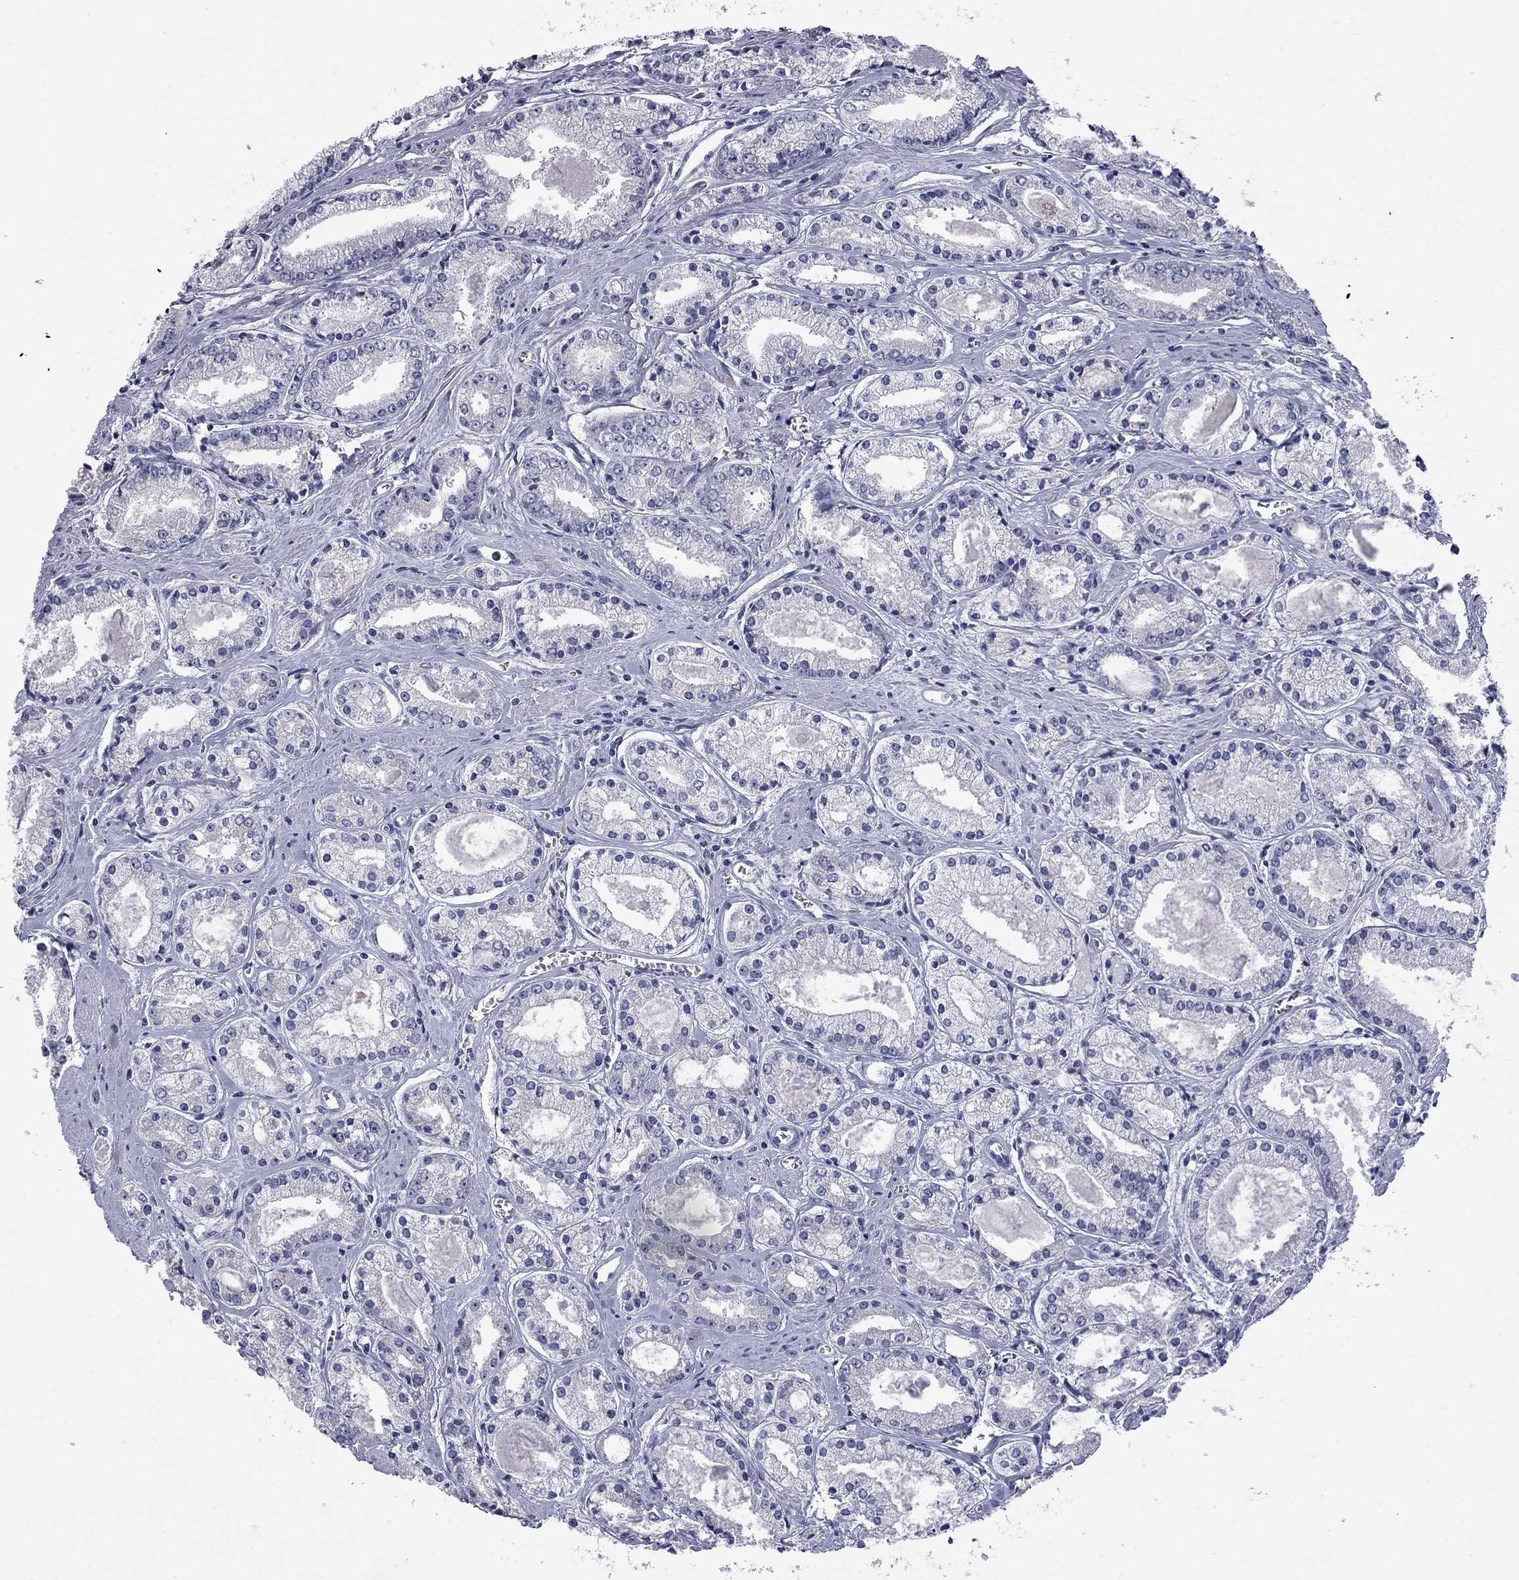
{"staining": {"intensity": "negative", "quantity": "none", "location": "none"}, "tissue": "prostate cancer", "cell_type": "Tumor cells", "image_type": "cancer", "snomed": [{"axis": "morphology", "description": "Adenocarcinoma, NOS"}, {"axis": "topography", "description": "Prostate"}], "caption": "Micrograph shows no protein expression in tumor cells of prostate cancer tissue. (DAB (3,3'-diaminobenzidine) immunohistochemistry (IHC) visualized using brightfield microscopy, high magnification).", "gene": "ABCB4", "patient": {"sex": "male", "age": 72}}